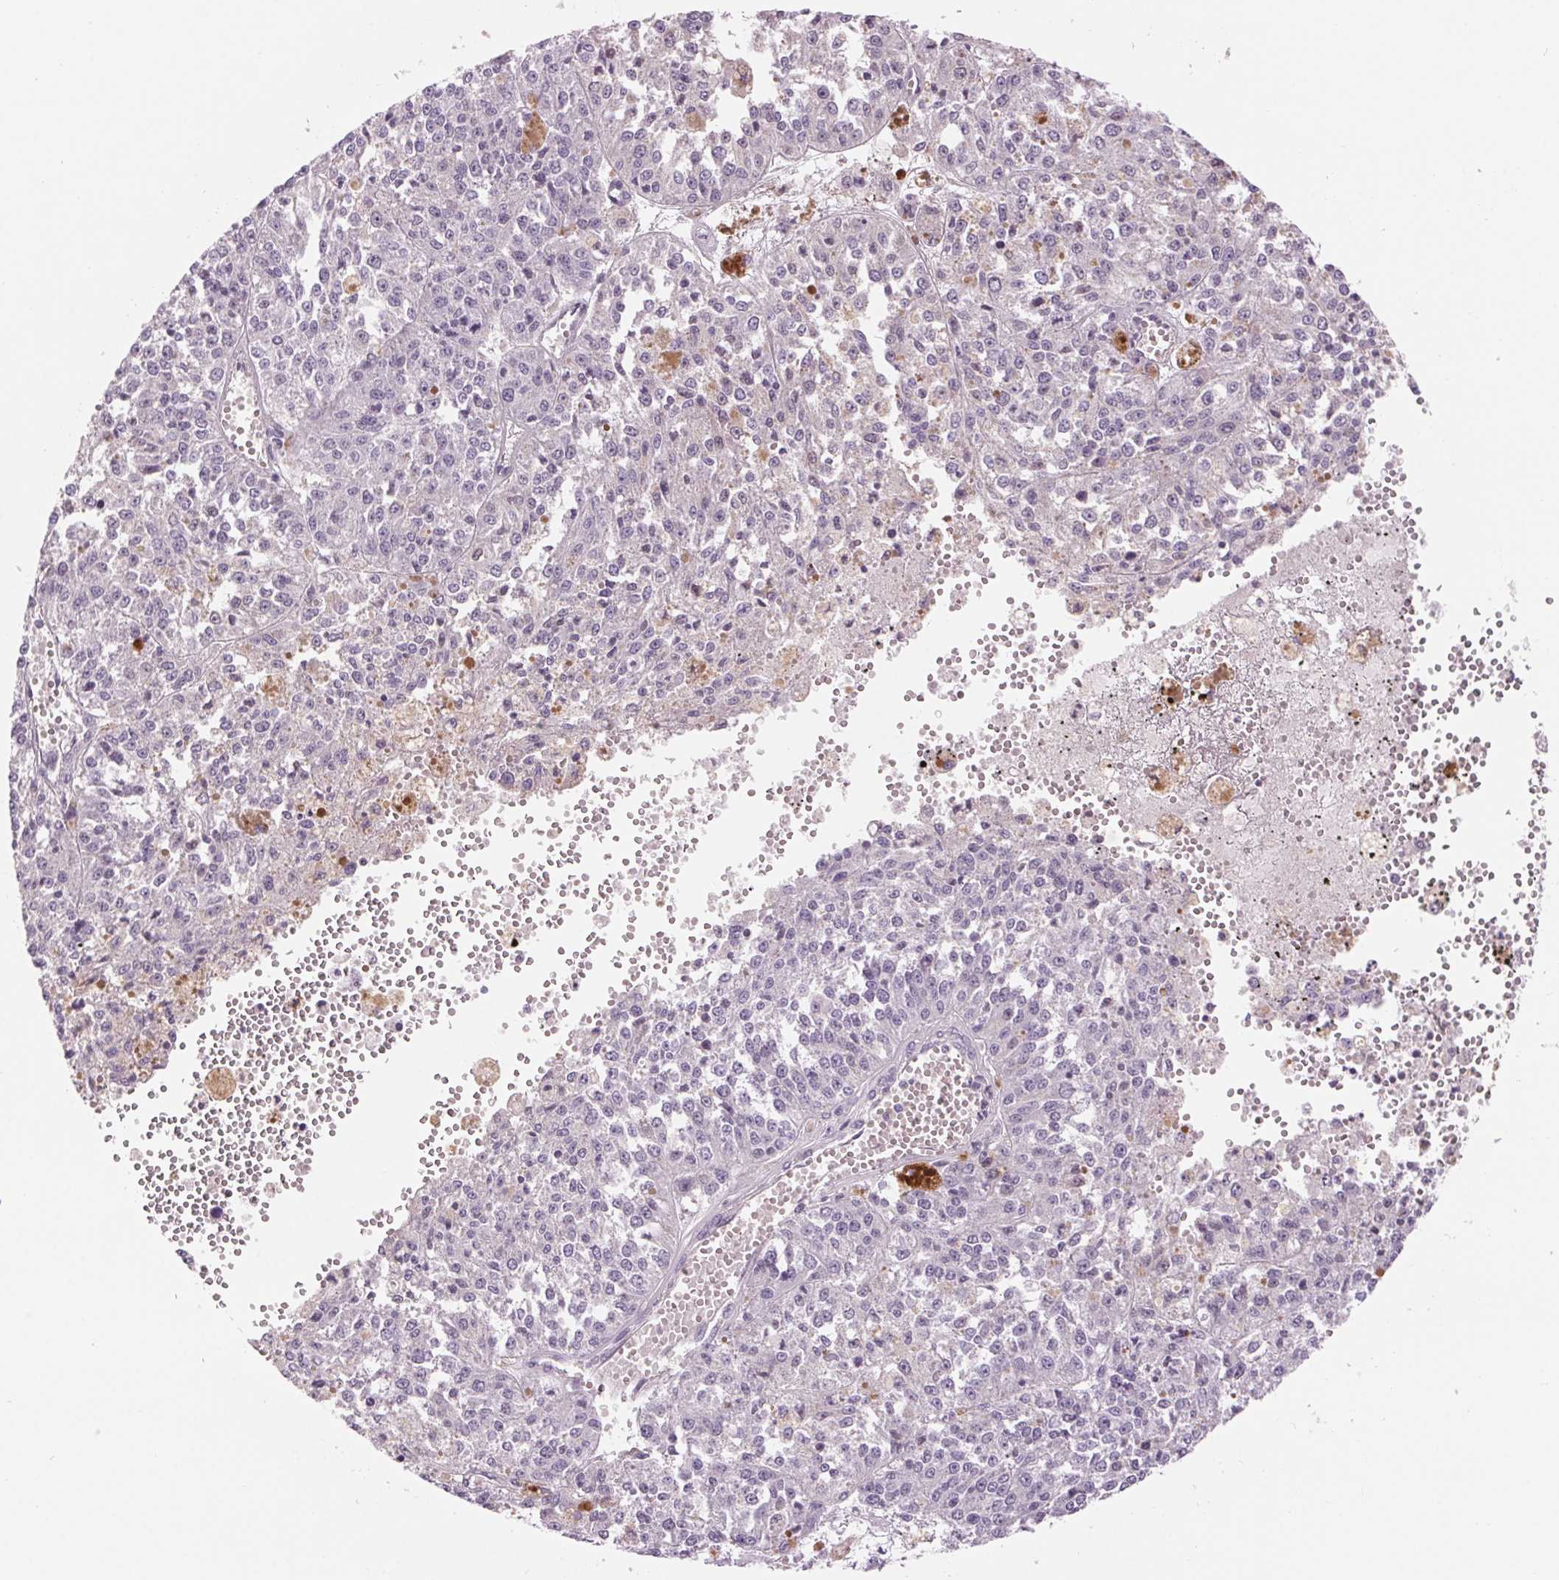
{"staining": {"intensity": "negative", "quantity": "none", "location": "none"}, "tissue": "melanoma", "cell_type": "Tumor cells", "image_type": "cancer", "snomed": [{"axis": "morphology", "description": "Malignant melanoma, Metastatic site"}, {"axis": "topography", "description": "Lymph node"}], "caption": "Immunohistochemical staining of melanoma reveals no significant expression in tumor cells.", "gene": "HHLA2", "patient": {"sex": "female", "age": 64}}